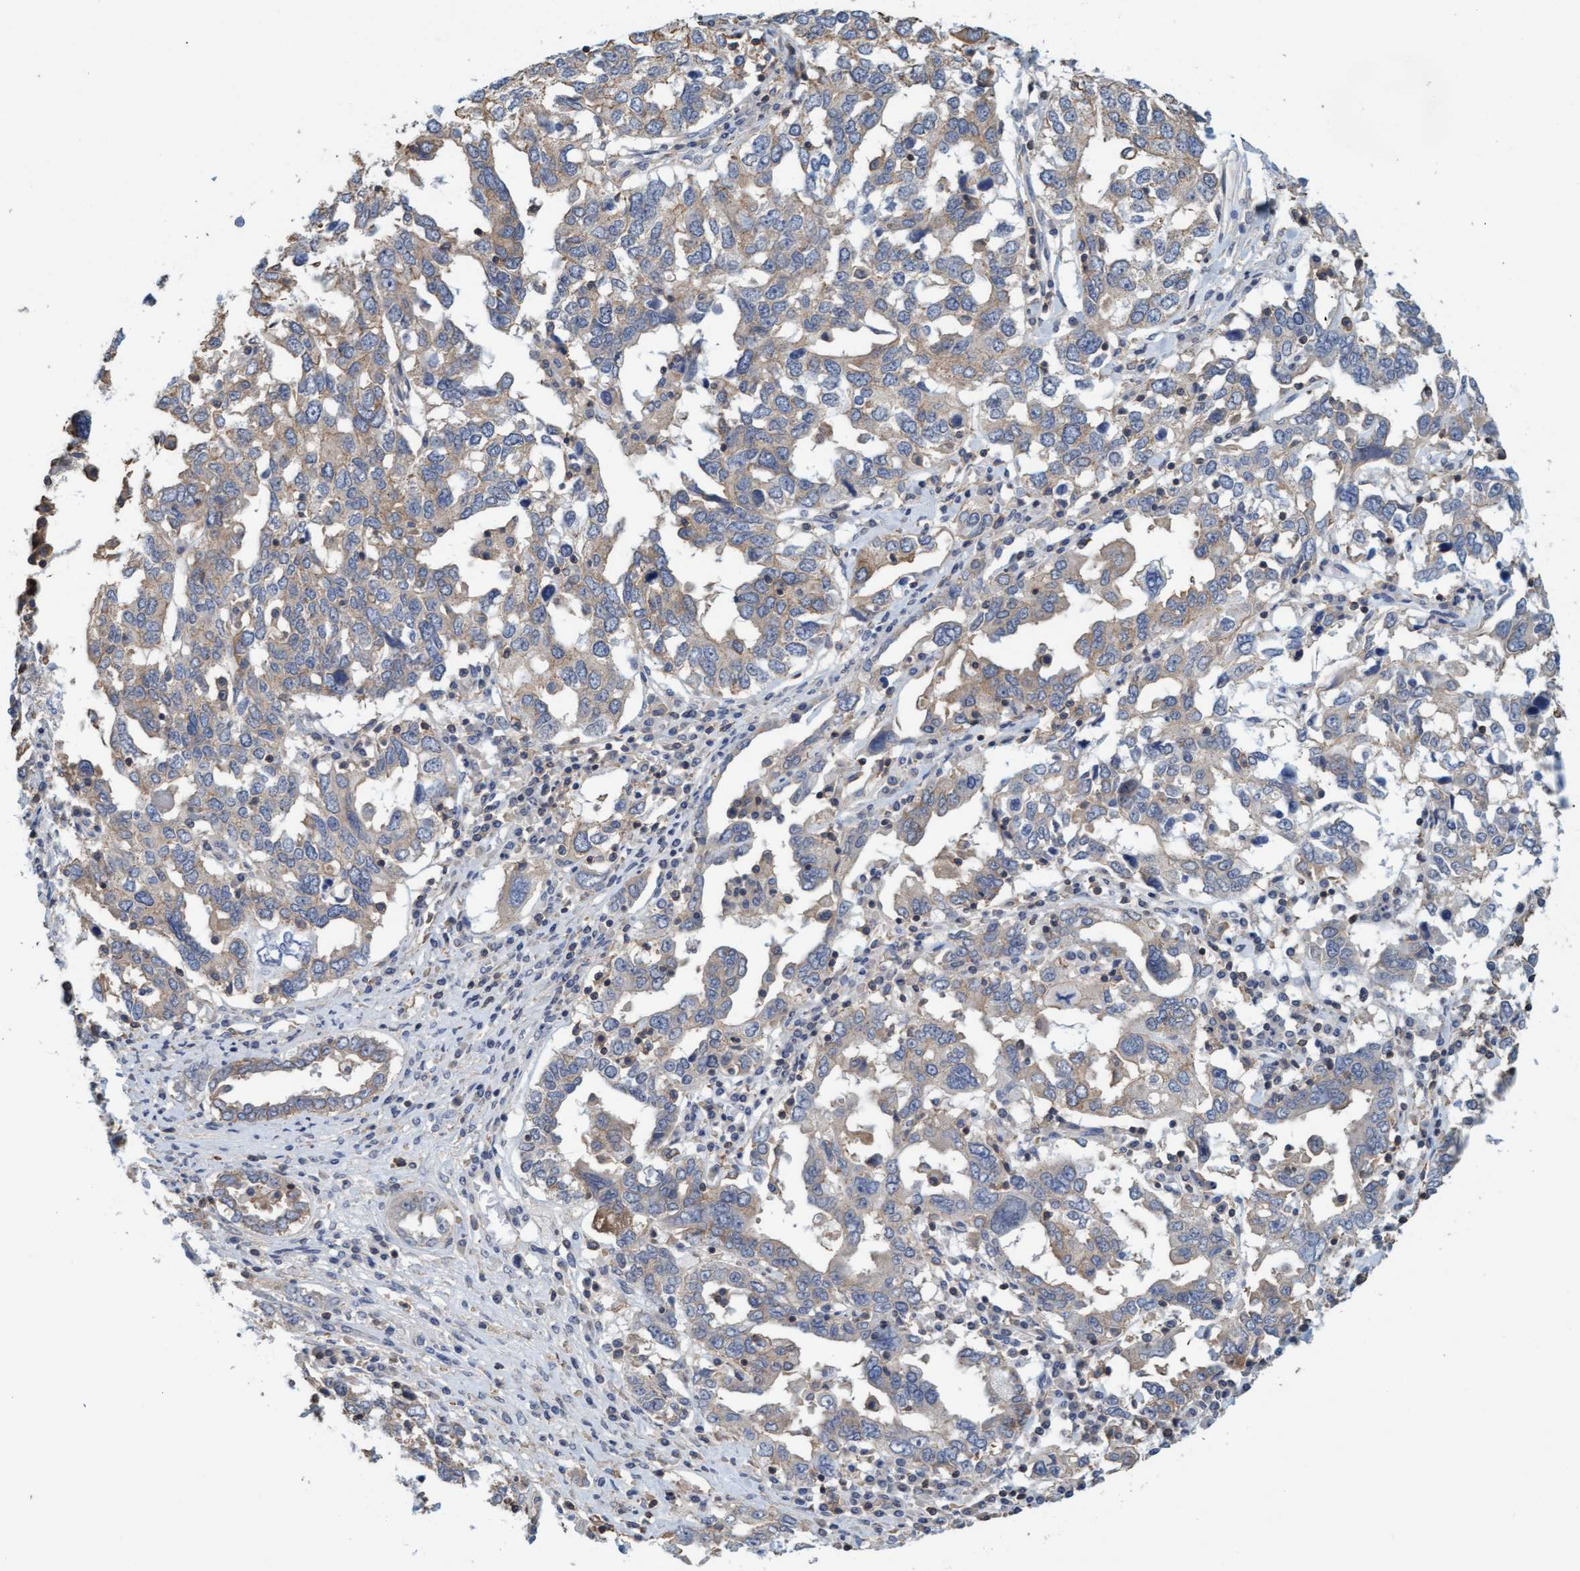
{"staining": {"intensity": "weak", "quantity": "<25%", "location": "cytoplasmic/membranous"}, "tissue": "ovarian cancer", "cell_type": "Tumor cells", "image_type": "cancer", "snomed": [{"axis": "morphology", "description": "Carcinoma, endometroid"}, {"axis": "topography", "description": "Ovary"}], "caption": "Protein analysis of ovarian cancer (endometroid carcinoma) shows no significant positivity in tumor cells. The staining is performed using DAB brown chromogen with nuclei counter-stained in using hematoxylin.", "gene": "FXR2", "patient": {"sex": "female", "age": 62}}